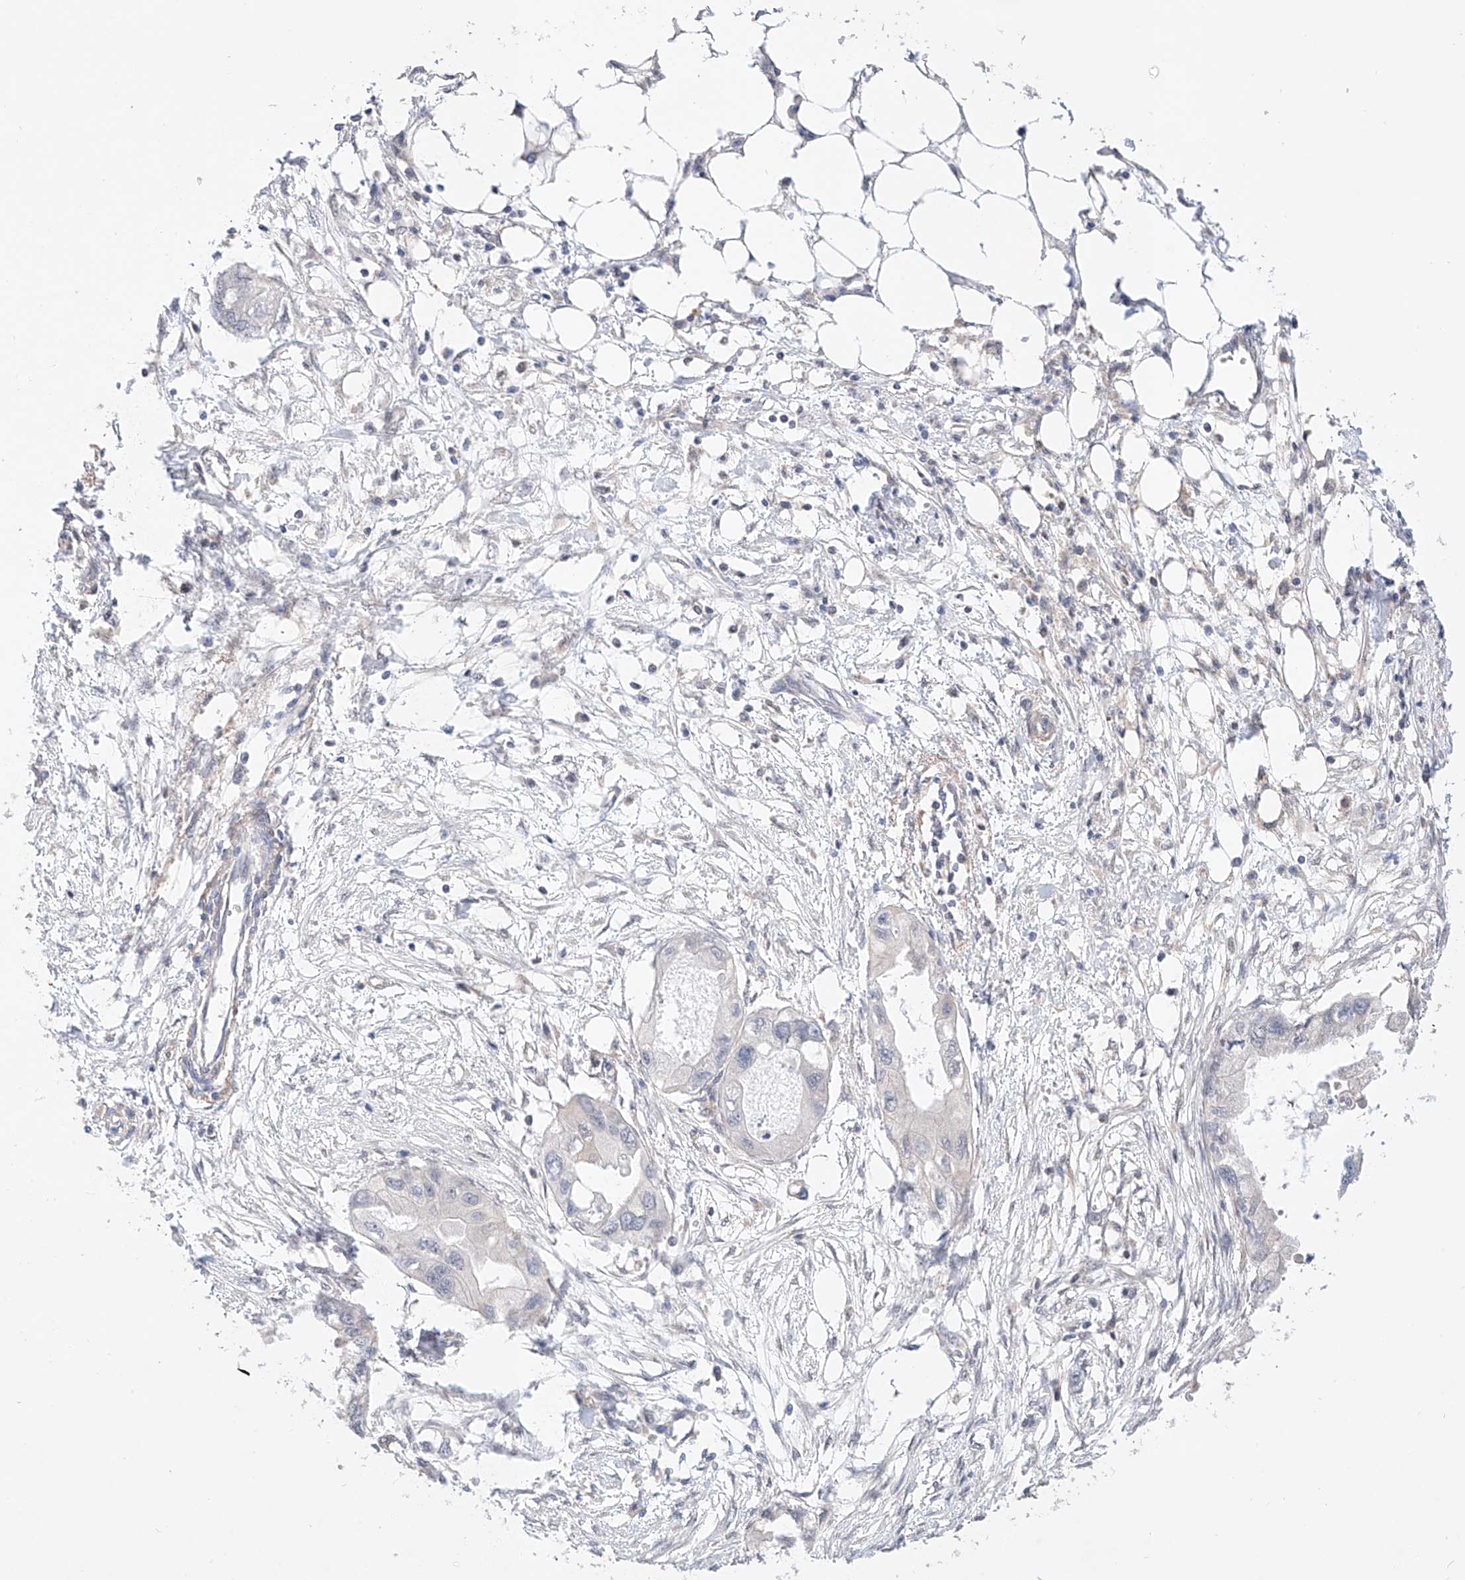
{"staining": {"intensity": "negative", "quantity": "none", "location": "none"}, "tissue": "endometrial cancer", "cell_type": "Tumor cells", "image_type": "cancer", "snomed": [{"axis": "morphology", "description": "Adenocarcinoma, NOS"}, {"axis": "morphology", "description": "Adenocarcinoma, metastatic, NOS"}, {"axis": "topography", "description": "Adipose tissue"}, {"axis": "topography", "description": "Endometrium"}], "caption": "DAB immunohistochemical staining of human endometrial cancer demonstrates no significant staining in tumor cells. (DAB immunohistochemistry, high magnification).", "gene": "TSR2", "patient": {"sex": "female", "age": 67}}